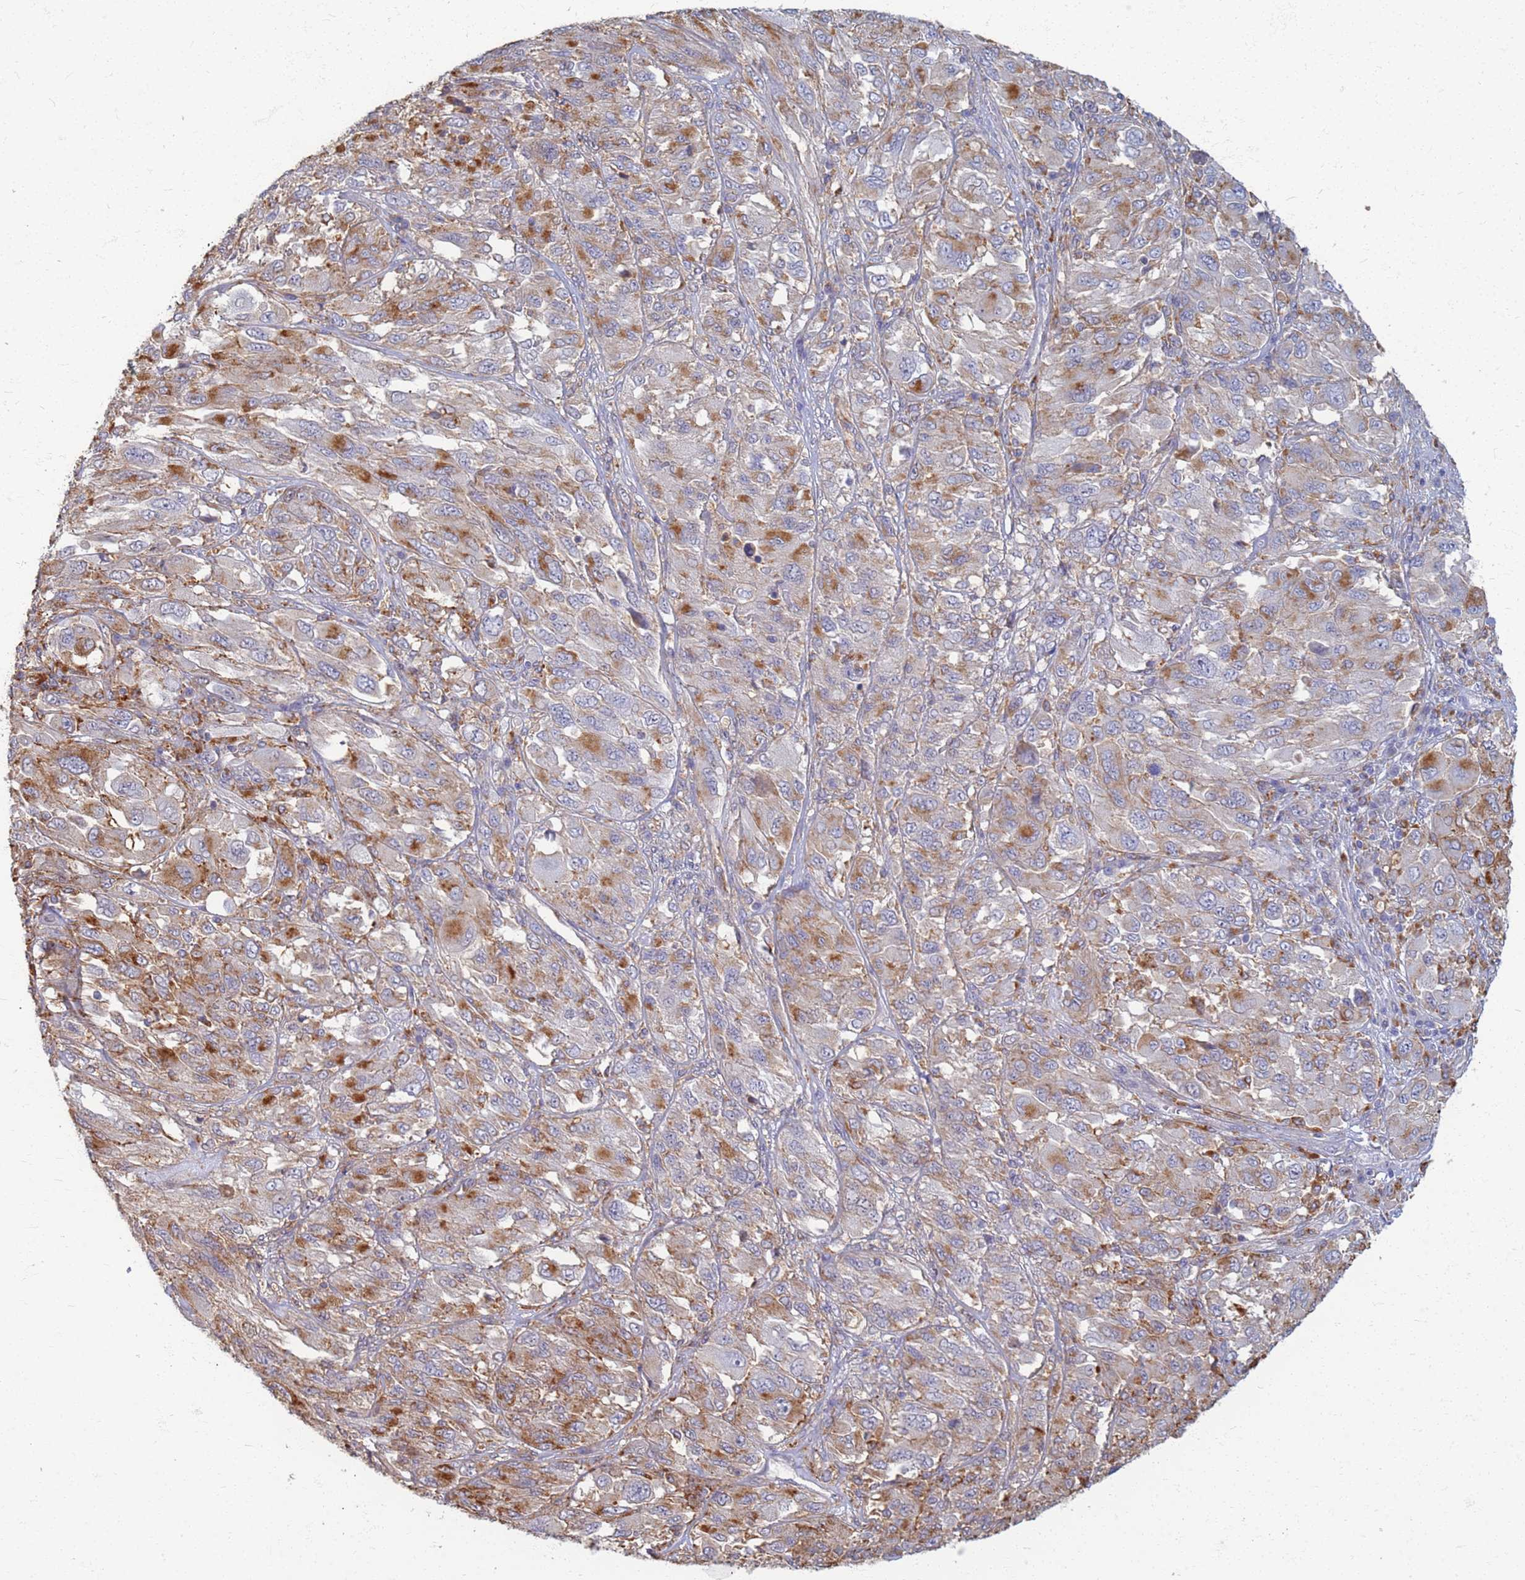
{"staining": {"intensity": "moderate", "quantity": "25%-75%", "location": "cytoplasmic/membranous"}, "tissue": "melanoma", "cell_type": "Tumor cells", "image_type": "cancer", "snomed": [{"axis": "morphology", "description": "Malignant melanoma, NOS"}, {"axis": "topography", "description": "Skin"}], "caption": "Immunohistochemistry (IHC) of human malignant melanoma exhibits medium levels of moderate cytoplasmic/membranous expression in approximately 25%-75% of tumor cells. The staining was performed using DAB to visualize the protein expression in brown, while the nuclei were stained in blue with hematoxylin (Magnification: 20x).", "gene": "ATP6V1E1", "patient": {"sex": "female", "age": 91}}